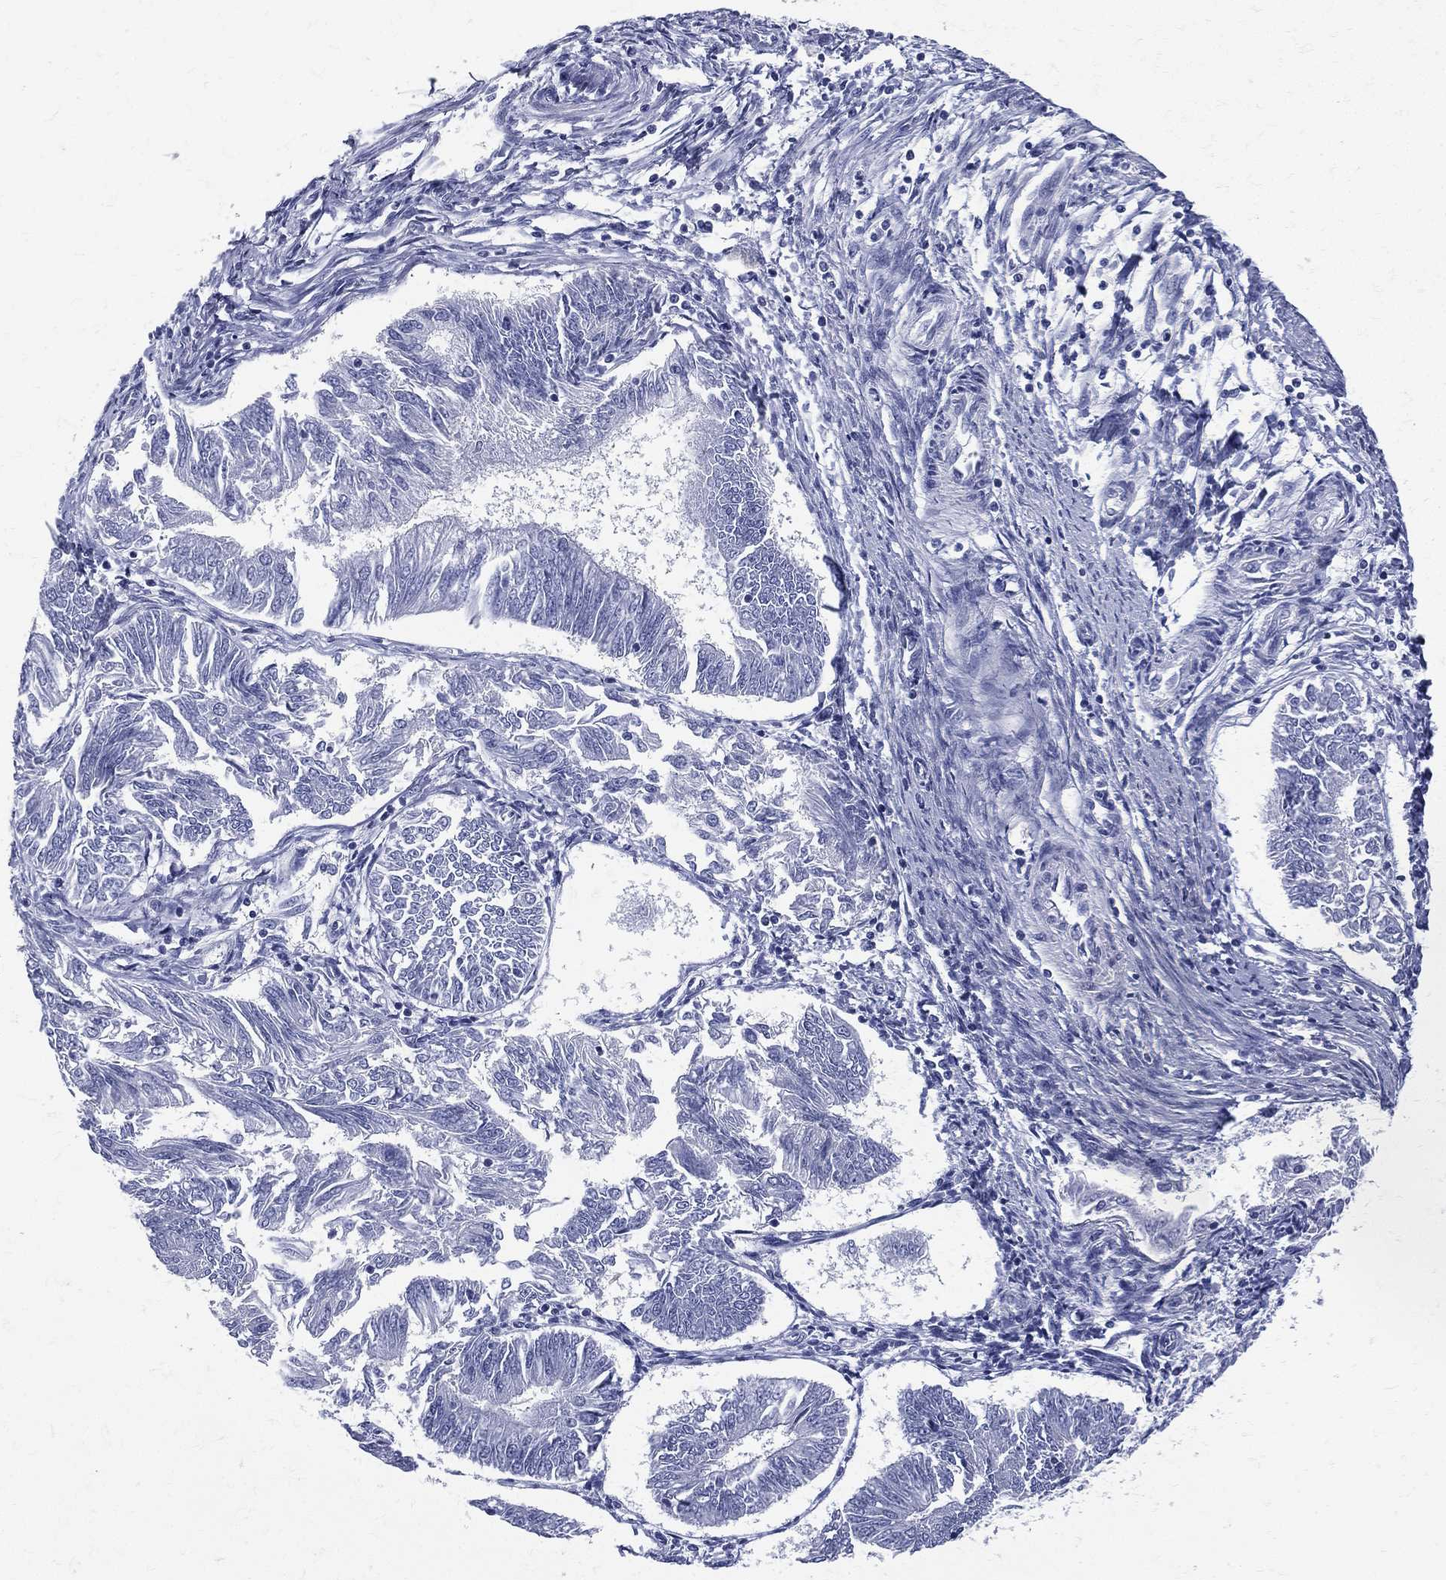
{"staining": {"intensity": "negative", "quantity": "none", "location": "none"}, "tissue": "endometrial cancer", "cell_type": "Tumor cells", "image_type": "cancer", "snomed": [{"axis": "morphology", "description": "Adenocarcinoma, NOS"}, {"axis": "topography", "description": "Endometrium"}], "caption": "Immunohistochemical staining of endometrial cancer shows no significant staining in tumor cells.", "gene": "ETNPPL", "patient": {"sex": "female", "age": 58}}